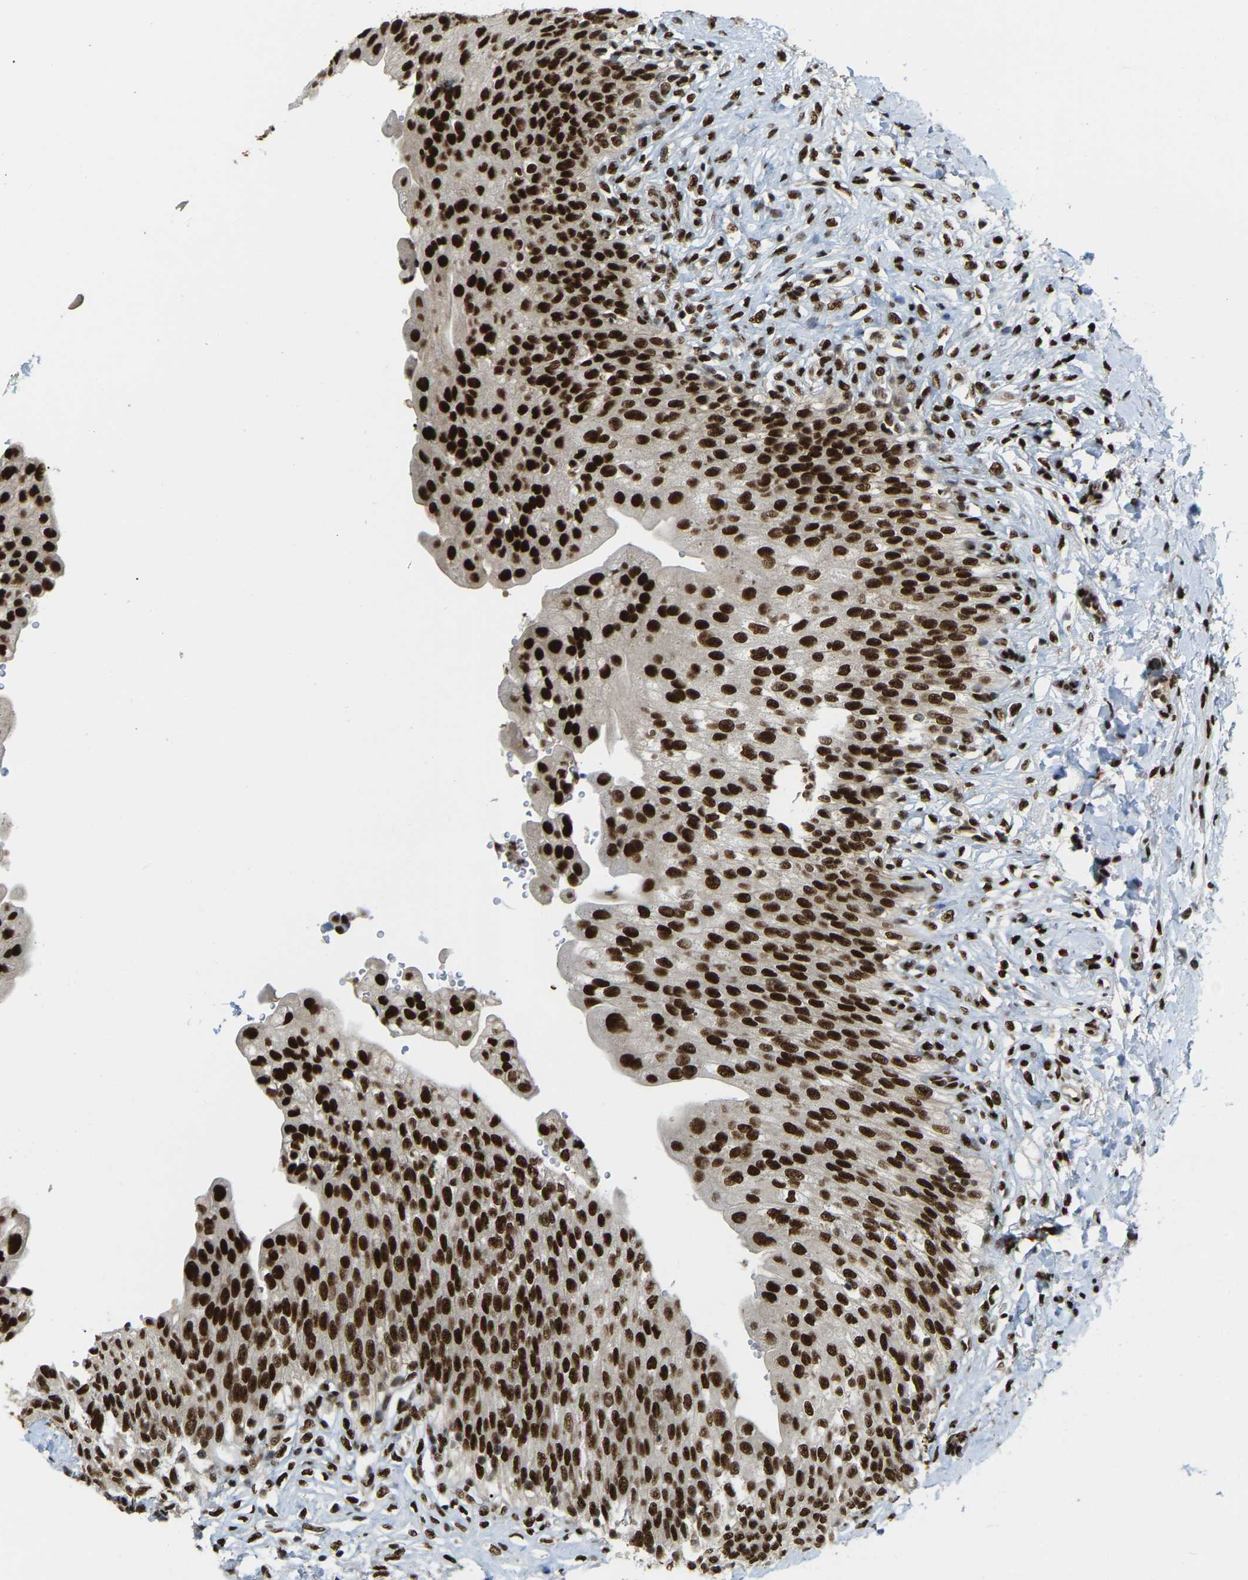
{"staining": {"intensity": "strong", "quantity": ">75%", "location": "nuclear"}, "tissue": "urinary bladder", "cell_type": "Urothelial cells", "image_type": "normal", "snomed": [{"axis": "morphology", "description": "Urothelial carcinoma, High grade"}, {"axis": "topography", "description": "Urinary bladder"}], "caption": "The histopathology image displays staining of normal urinary bladder, revealing strong nuclear protein expression (brown color) within urothelial cells.", "gene": "NUMA1", "patient": {"sex": "male", "age": 46}}